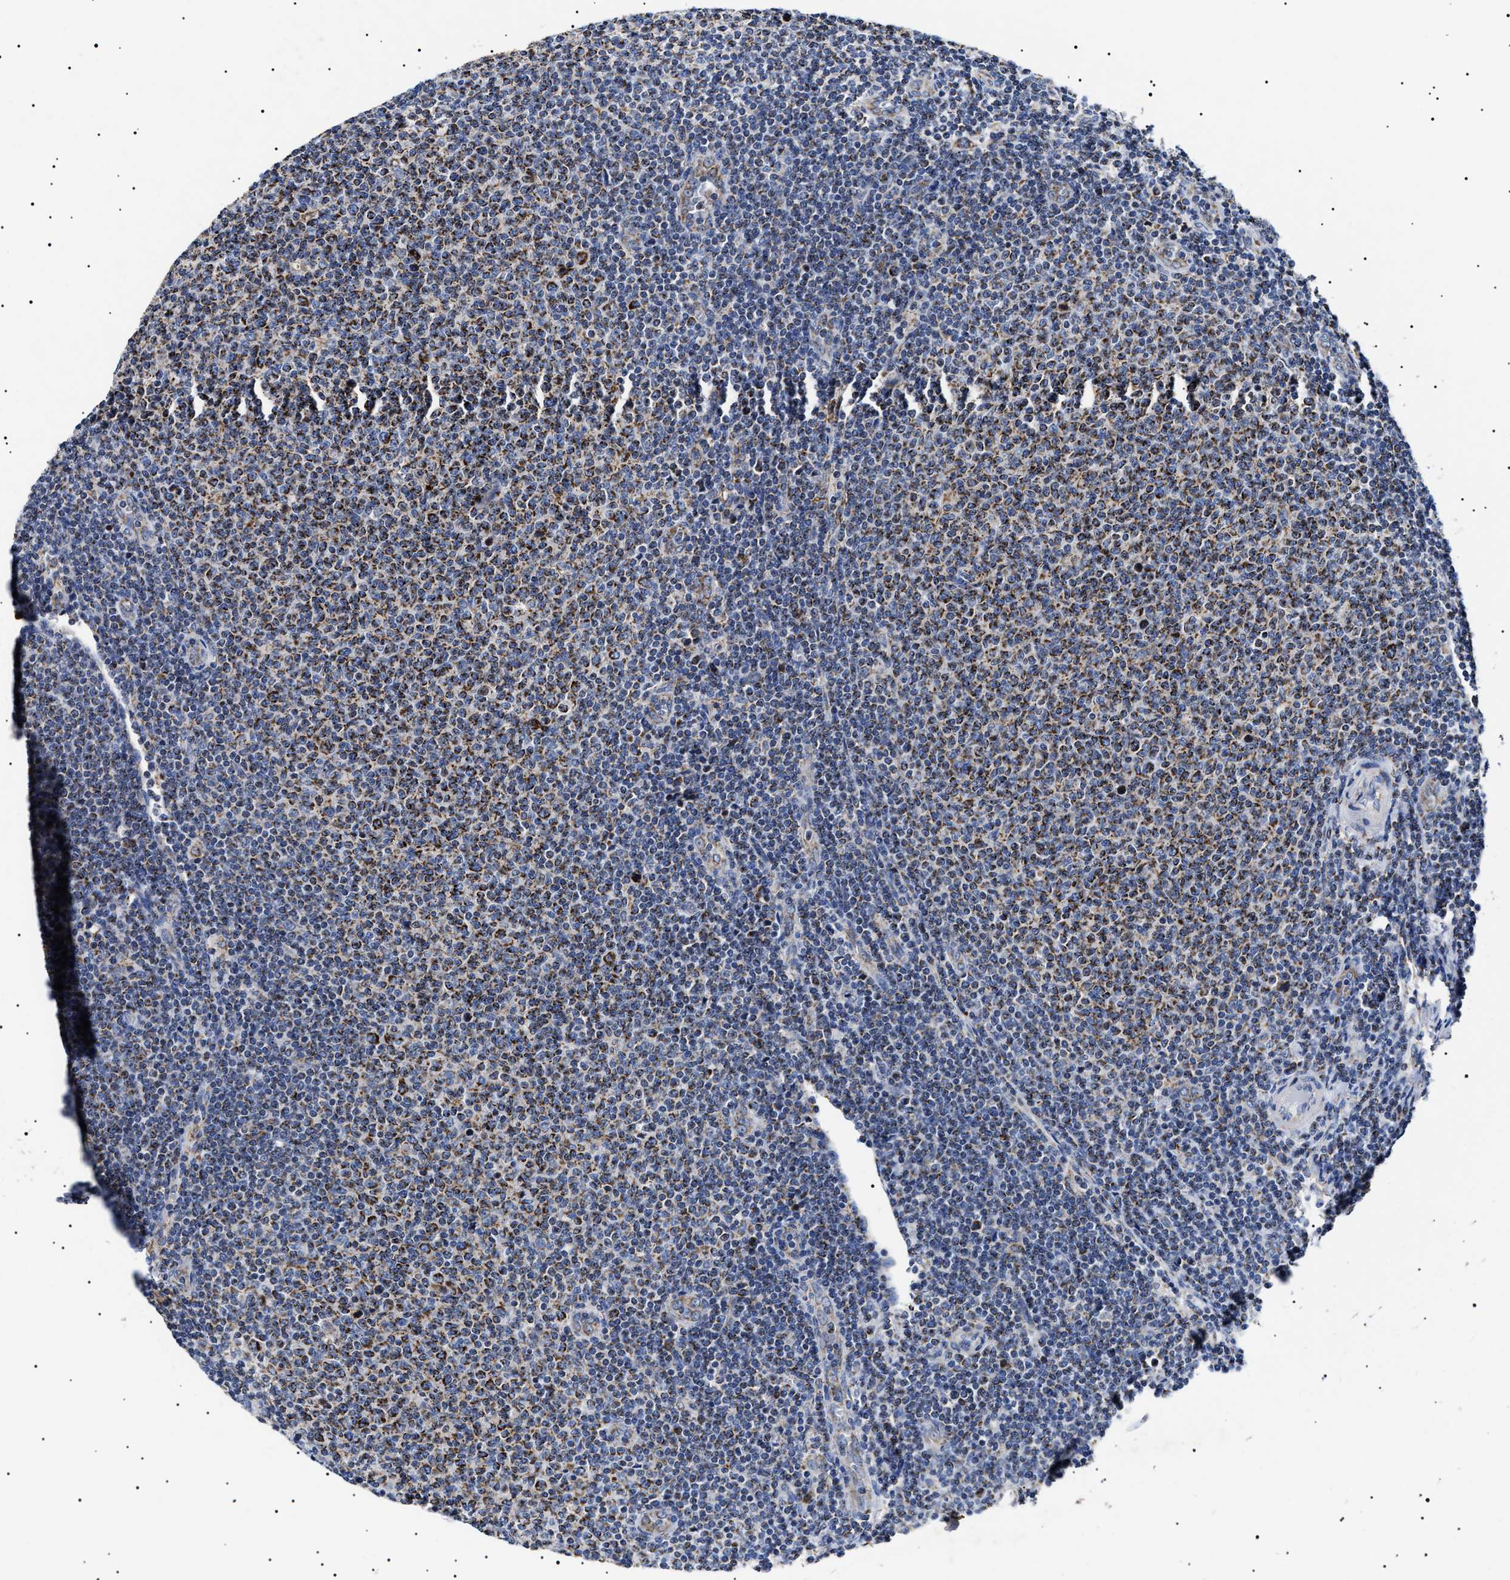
{"staining": {"intensity": "strong", "quantity": "25%-75%", "location": "cytoplasmic/membranous"}, "tissue": "lymphoma", "cell_type": "Tumor cells", "image_type": "cancer", "snomed": [{"axis": "morphology", "description": "Malignant lymphoma, non-Hodgkin's type, Low grade"}, {"axis": "topography", "description": "Lymph node"}], "caption": "Immunohistochemical staining of human lymphoma exhibits high levels of strong cytoplasmic/membranous protein expression in about 25%-75% of tumor cells. The staining was performed using DAB, with brown indicating positive protein expression. Nuclei are stained blue with hematoxylin.", "gene": "CHRDL2", "patient": {"sex": "male", "age": 66}}